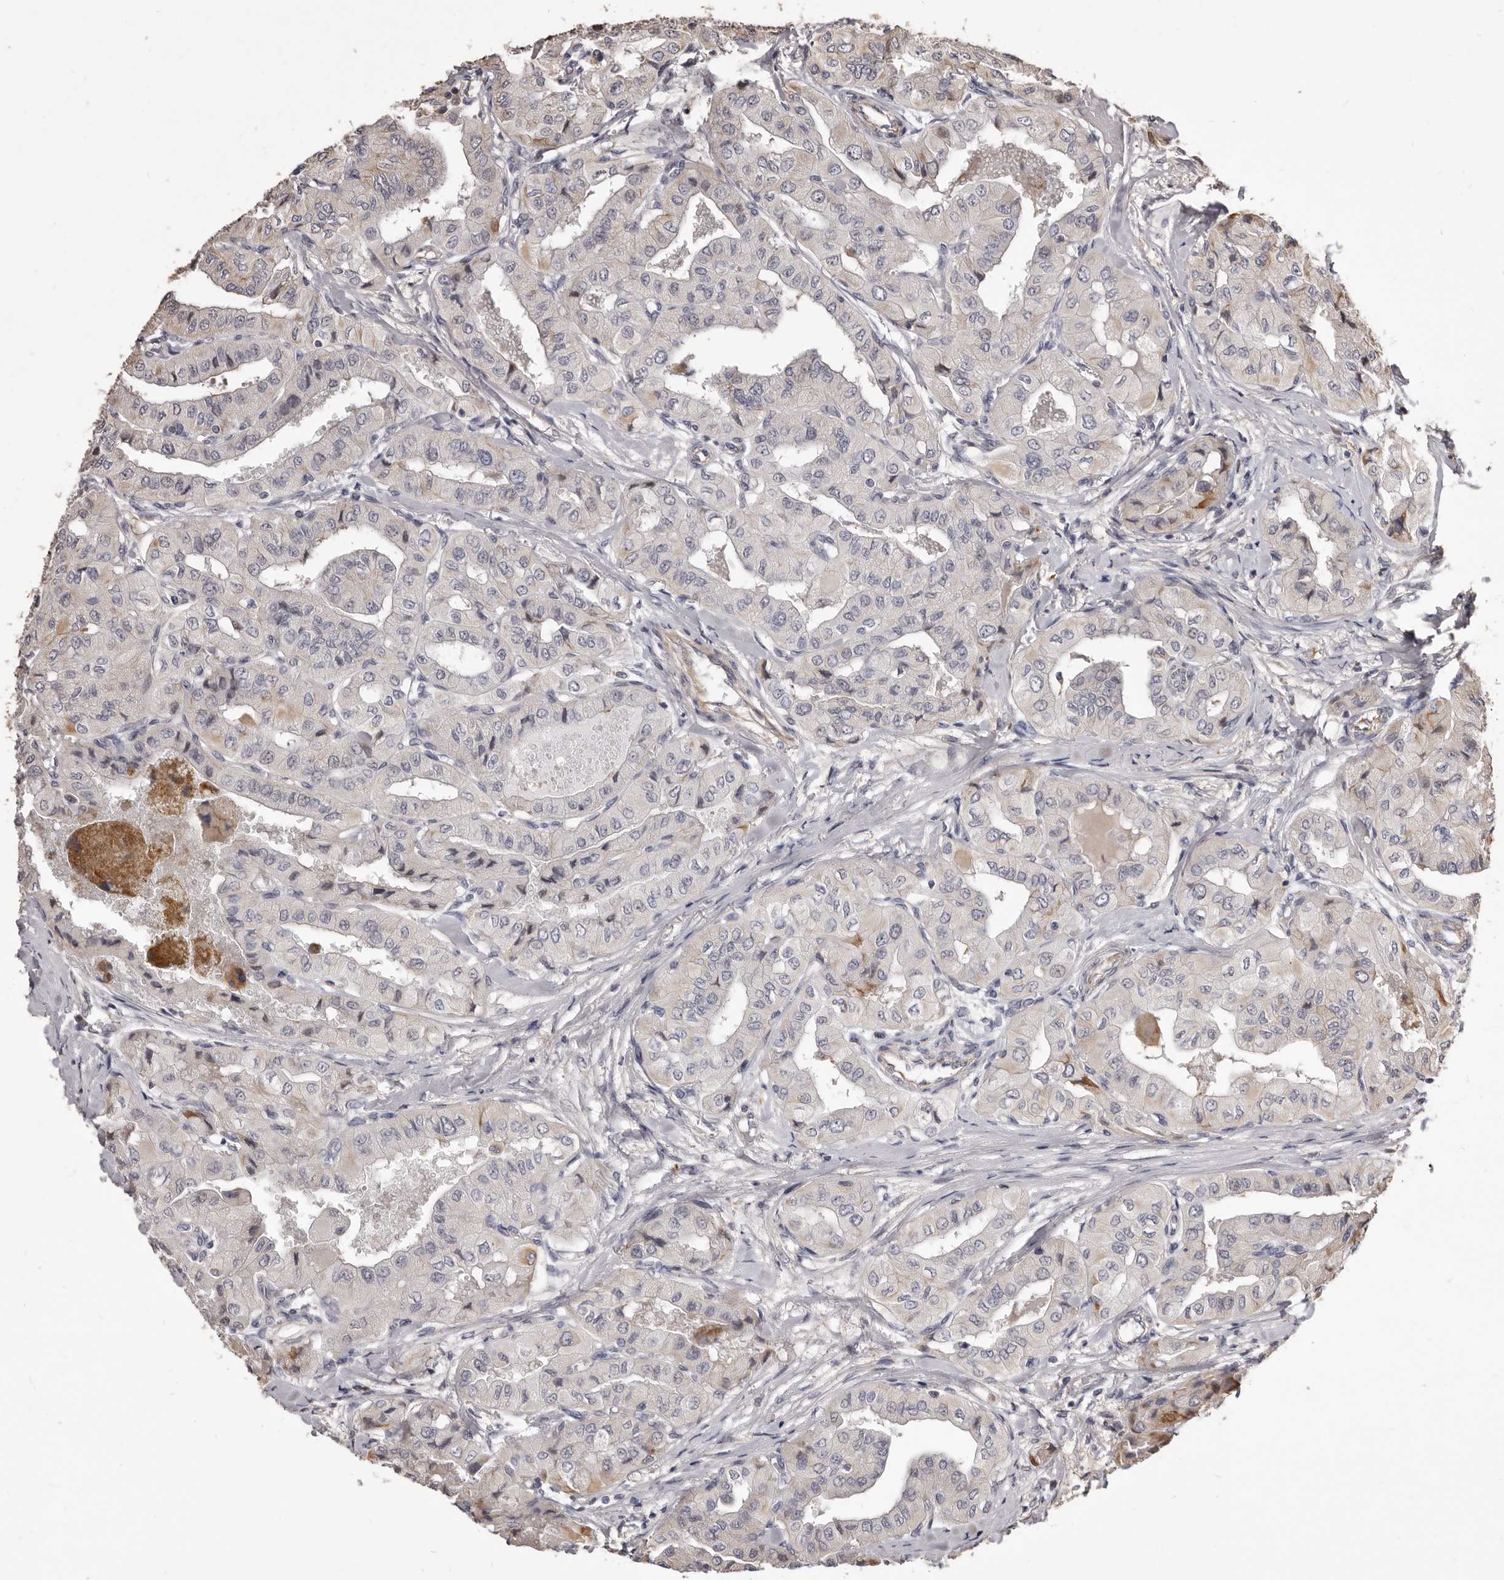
{"staining": {"intensity": "weak", "quantity": "<25%", "location": "cytoplasmic/membranous"}, "tissue": "thyroid cancer", "cell_type": "Tumor cells", "image_type": "cancer", "snomed": [{"axis": "morphology", "description": "Papillary adenocarcinoma, NOS"}, {"axis": "topography", "description": "Thyroid gland"}], "caption": "An IHC micrograph of papillary adenocarcinoma (thyroid) is shown. There is no staining in tumor cells of papillary adenocarcinoma (thyroid). (DAB (3,3'-diaminobenzidine) immunohistochemistry with hematoxylin counter stain).", "gene": "ALPK1", "patient": {"sex": "female", "age": 59}}